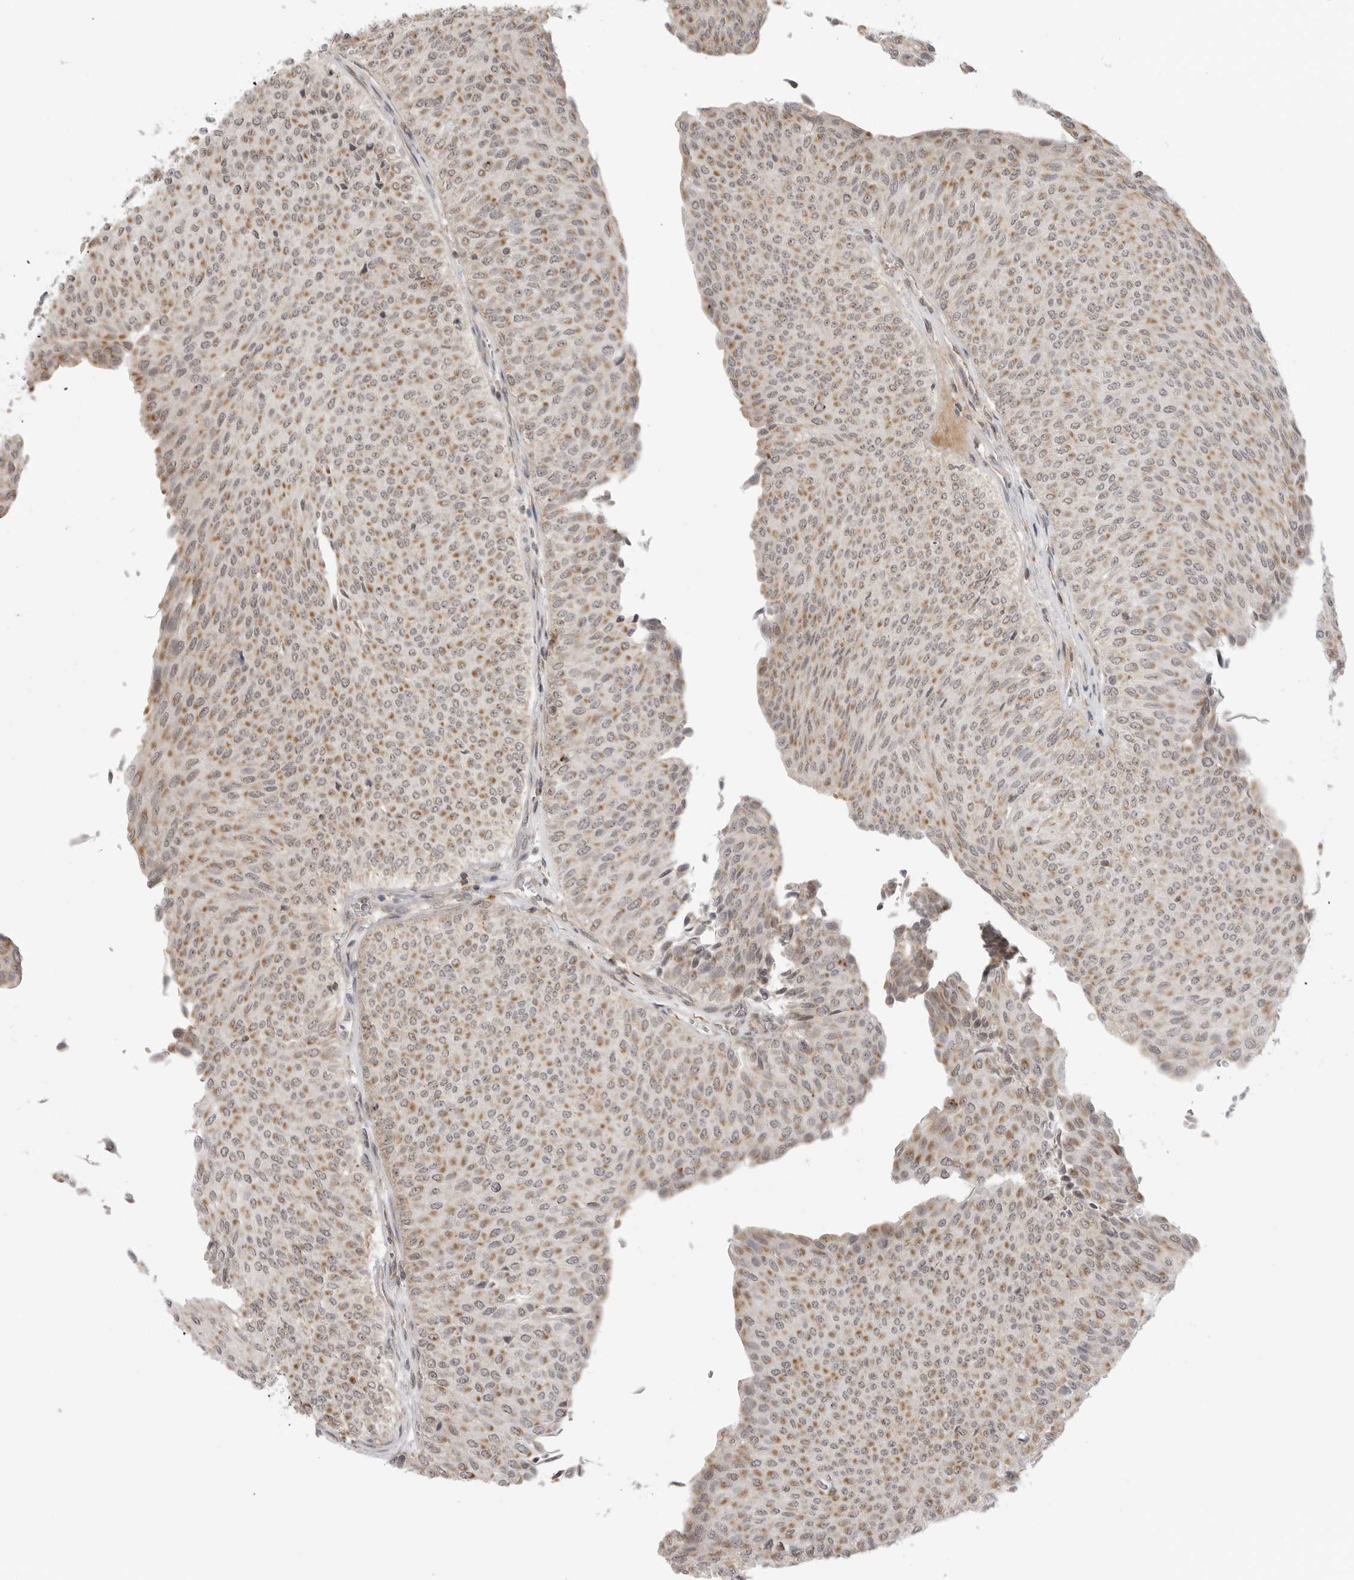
{"staining": {"intensity": "moderate", "quantity": ">75%", "location": "cytoplasmic/membranous"}, "tissue": "urothelial cancer", "cell_type": "Tumor cells", "image_type": "cancer", "snomed": [{"axis": "morphology", "description": "Urothelial carcinoma, Low grade"}, {"axis": "topography", "description": "Urinary bladder"}], "caption": "A medium amount of moderate cytoplasmic/membranous staining is present in approximately >75% of tumor cells in urothelial cancer tissue. (Stains: DAB in brown, nuclei in blue, Microscopy: brightfield microscopy at high magnification).", "gene": "KALRN", "patient": {"sex": "male", "age": 78}}